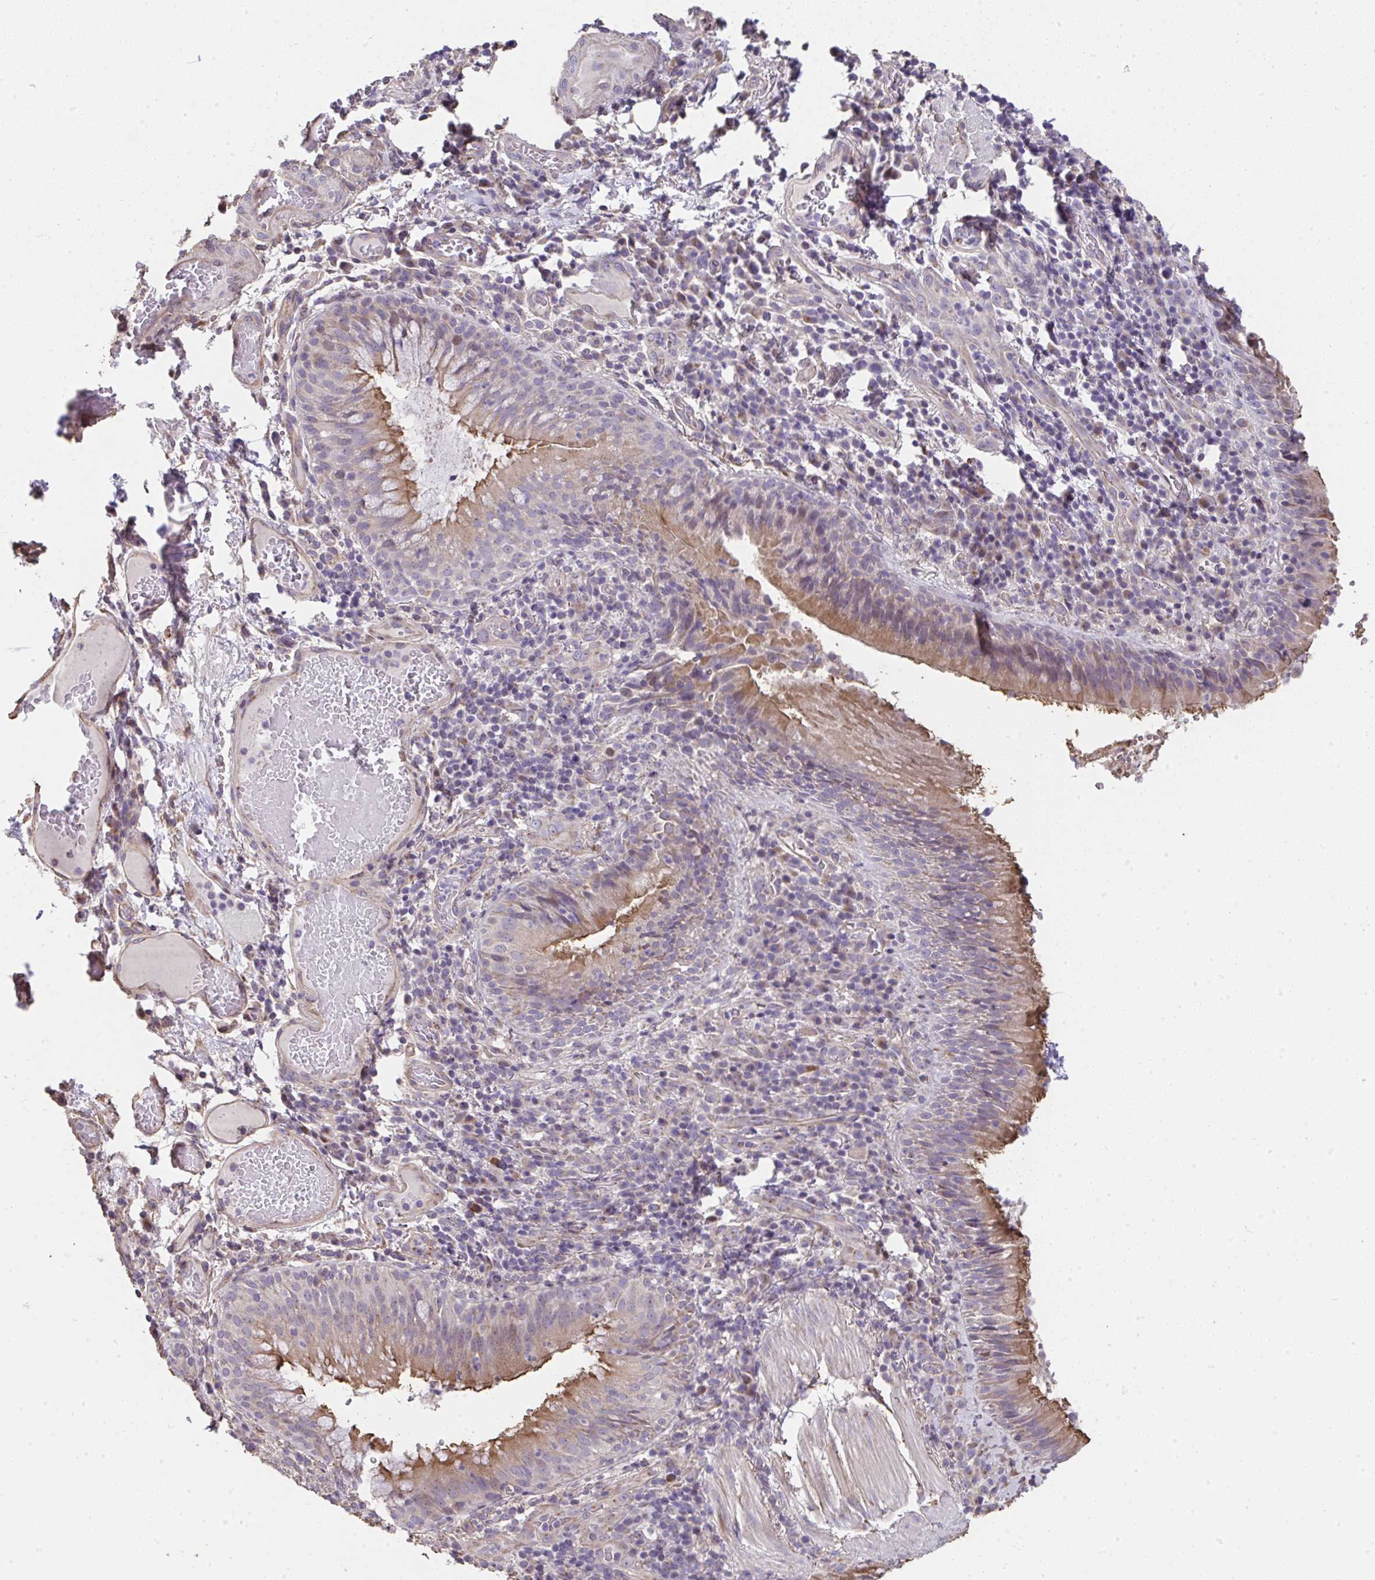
{"staining": {"intensity": "strong", "quantity": "25%-75%", "location": "cytoplasmic/membranous"}, "tissue": "bronchus", "cell_type": "Respiratory epithelial cells", "image_type": "normal", "snomed": [{"axis": "morphology", "description": "Normal tissue, NOS"}, {"axis": "topography", "description": "Lymph node"}, {"axis": "topography", "description": "Bronchus"}], "caption": "A brown stain highlights strong cytoplasmic/membranous expression of a protein in respiratory epithelial cells of benign bronchus. (DAB (3,3'-diaminobenzidine) IHC, brown staining for protein, blue staining for nuclei).", "gene": "RUNDC3B", "patient": {"sex": "male", "age": 56}}